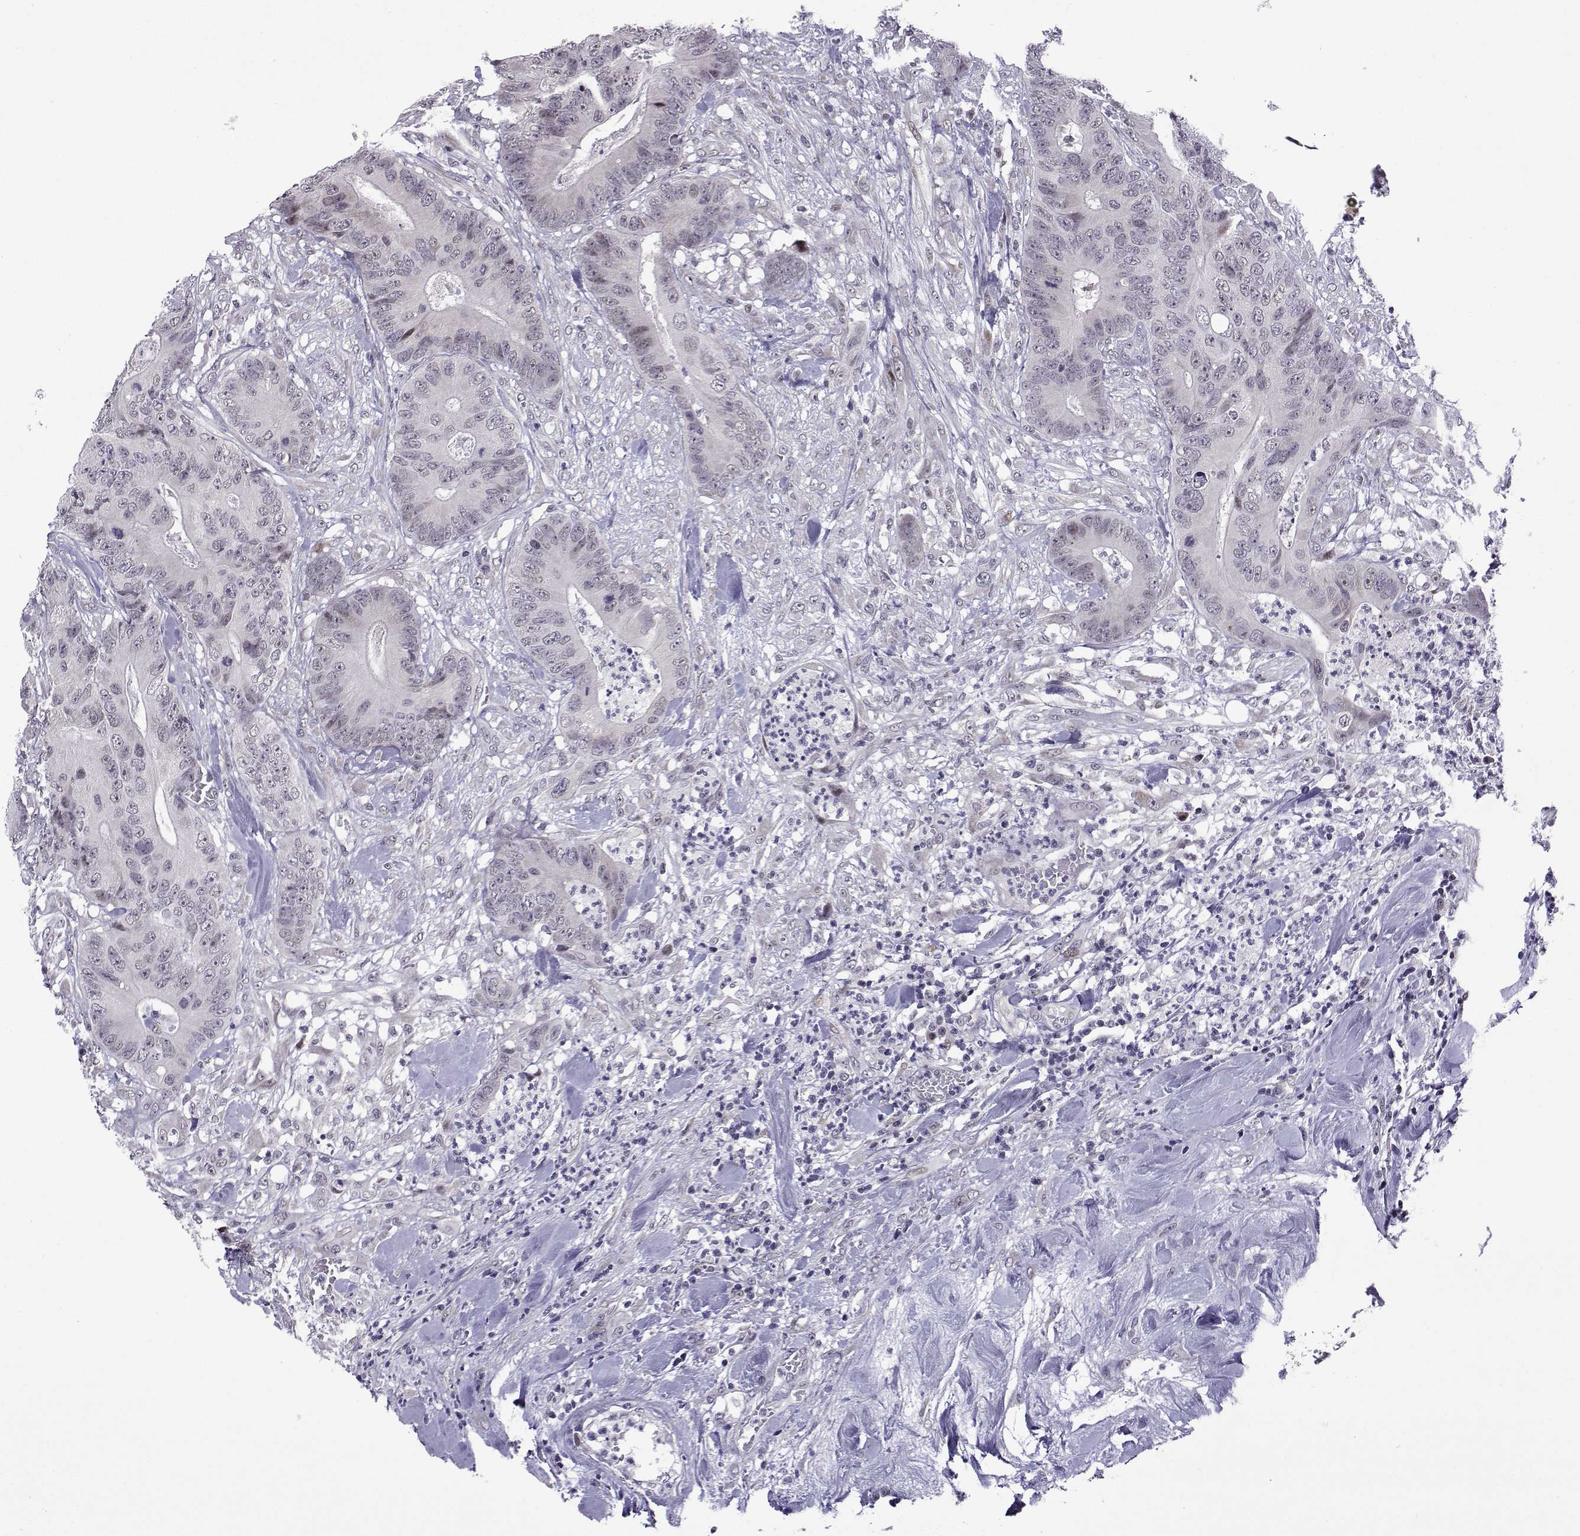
{"staining": {"intensity": "negative", "quantity": "none", "location": "none"}, "tissue": "colorectal cancer", "cell_type": "Tumor cells", "image_type": "cancer", "snomed": [{"axis": "morphology", "description": "Adenocarcinoma, NOS"}, {"axis": "topography", "description": "Colon"}], "caption": "Tumor cells are negative for brown protein staining in adenocarcinoma (colorectal). Nuclei are stained in blue.", "gene": "FGF3", "patient": {"sex": "male", "age": 84}}